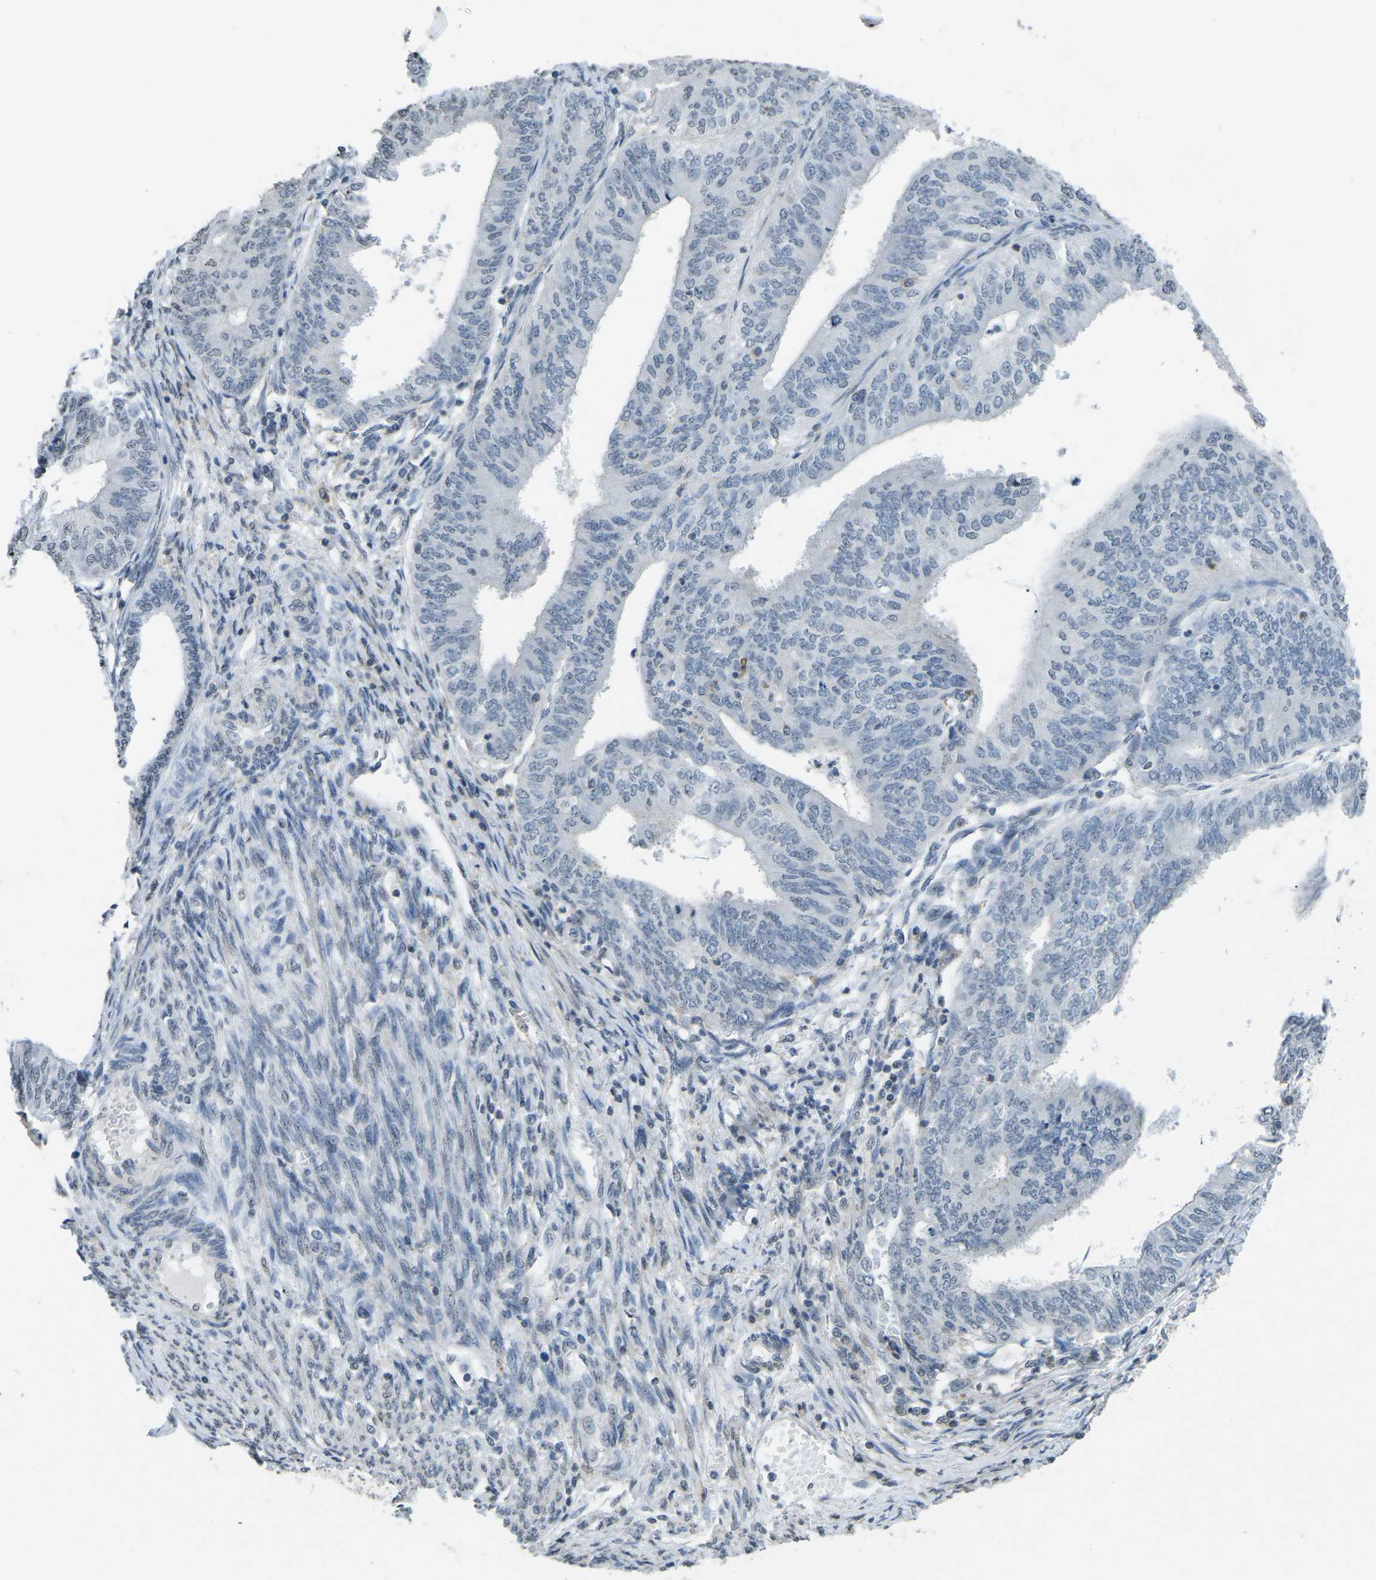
{"staining": {"intensity": "negative", "quantity": "none", "location": "none"}, "tissue": "endometrial cancer", "cell_type": "Tumor cells", "image_type": "cancer", "snomed": [{"axis": "morphology", "description": "Adenocarcinoma, NOS"}, {"axis": "topography", "description": "Endometrium"}], "caption": "Immunohistochemical staining of adenocarcinoma (endometrial) exhibits no significant staining in tumor cells.", "gene": "TFR2", "patient": {"sex": "female", "age": 58}}